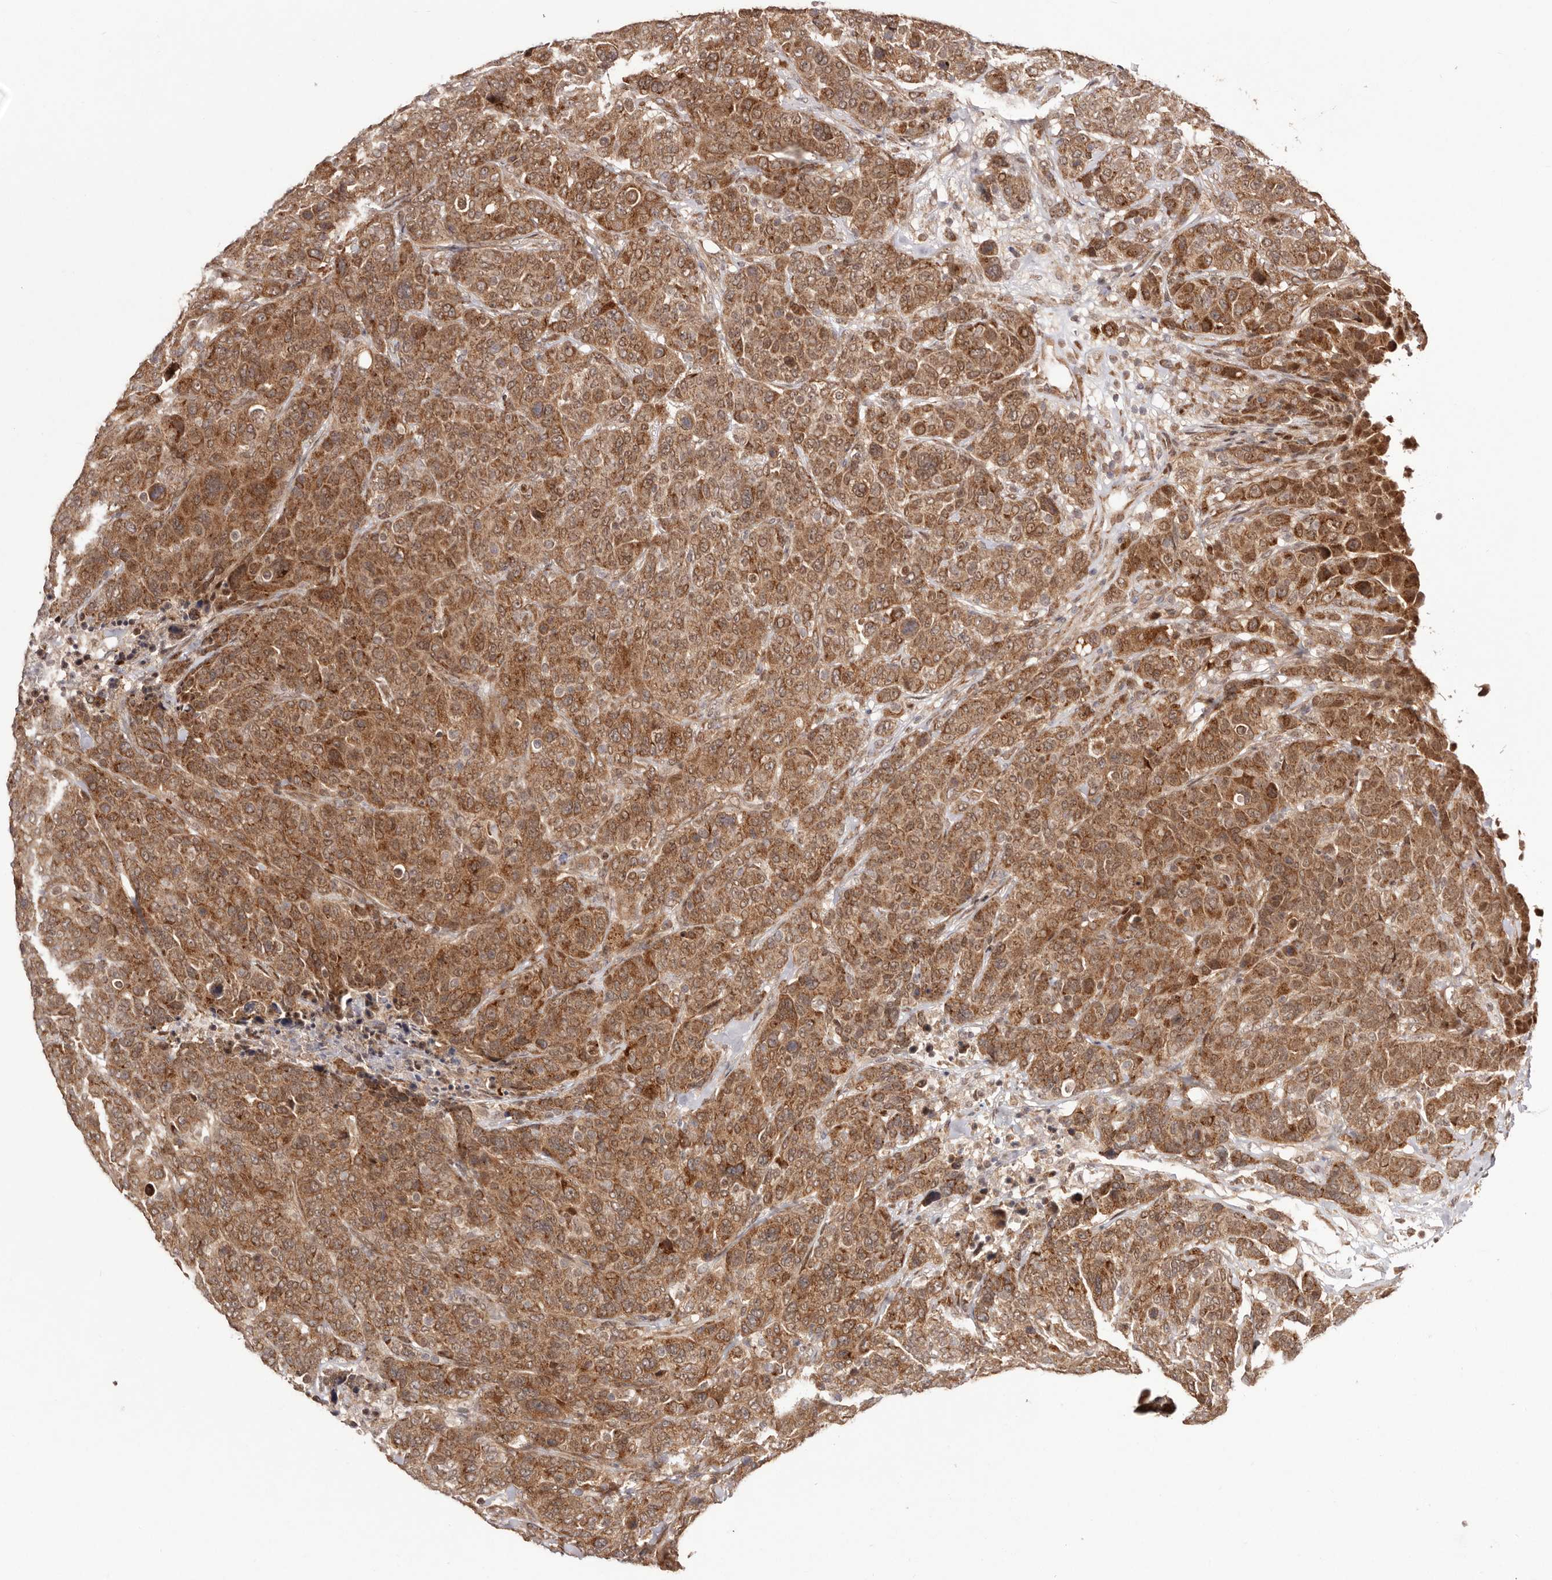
{"staining": {"intensity": "moderate", "quantity": ">75%", "location": "cytoplasmic/membranous"}, "tissue": "breast cancer", "cell_type": "Tumor cells", "image_type": "cancer", "snomed": [{"axis": "morphology", "description": "Duct carcinoma"}, {"axis": "topography", "description": "Breast"}], "caption": "An image of human breast cancer (infiltrating ductal carcinoma) stained for a protein exhibits moderate cytoplasmic/membranous brown staining in tumor cells.", "gene": "EGR3", "patient": {"sex": "female", "age": 37}}